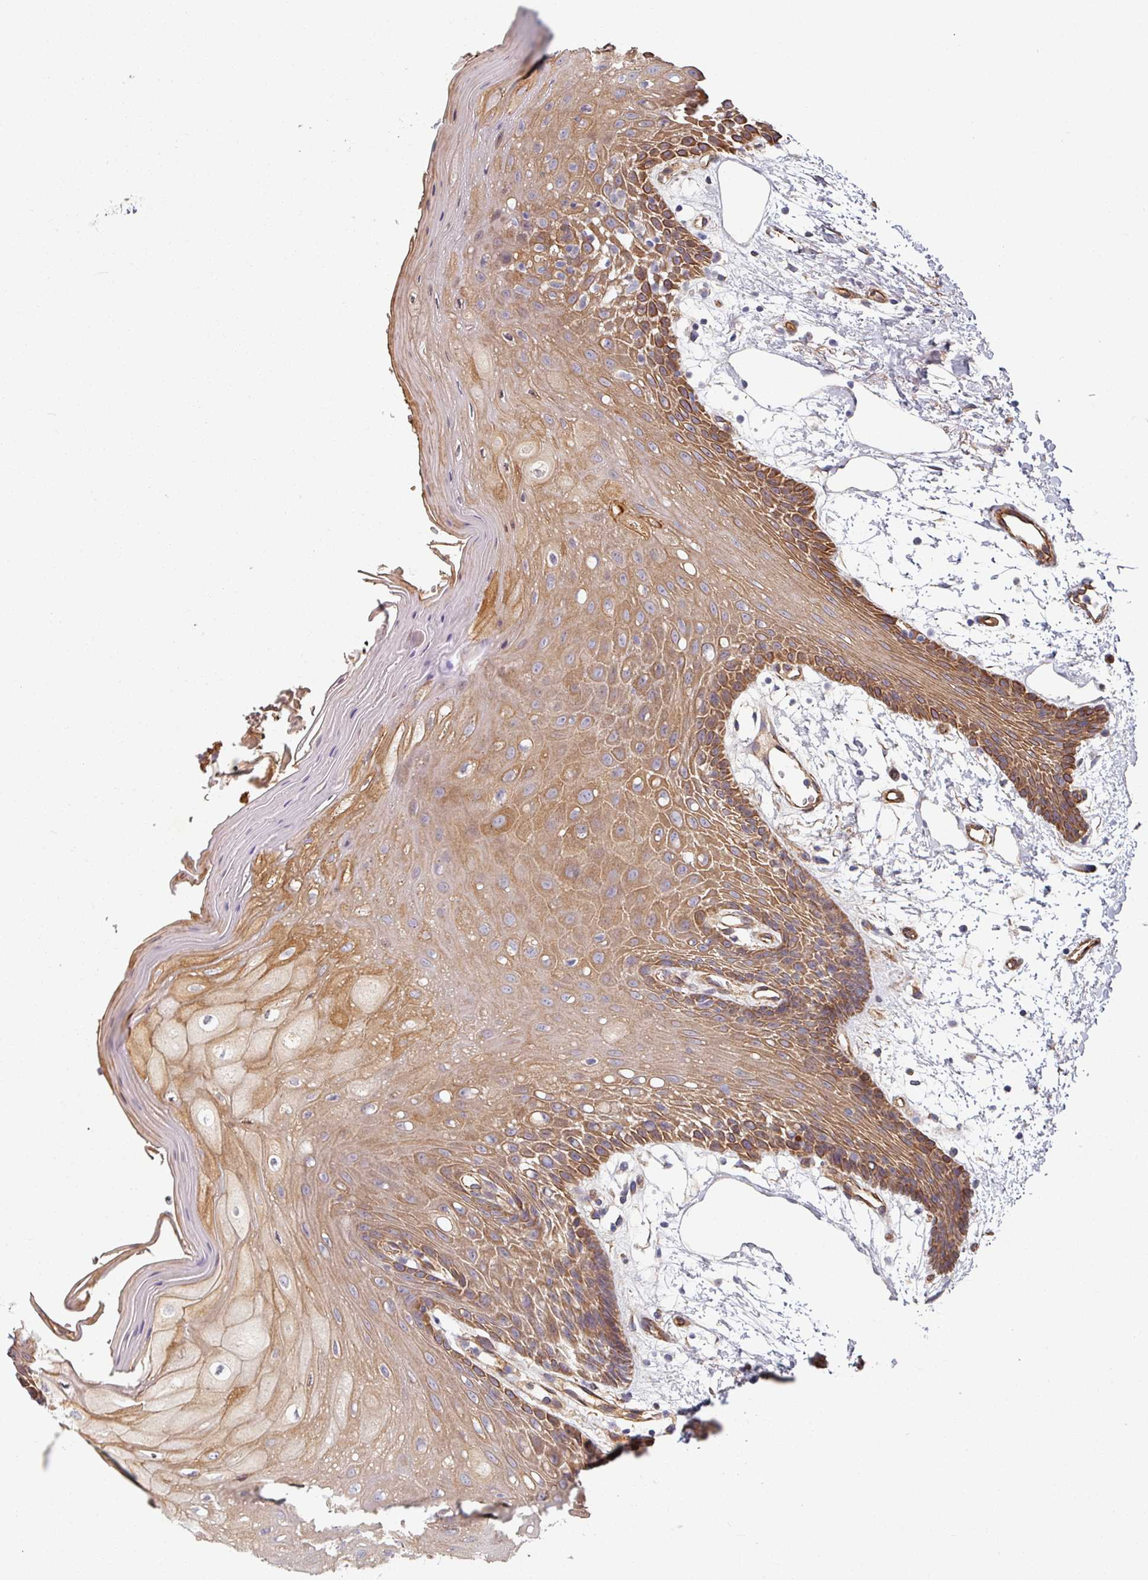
{"staining": {"intensity": "moderate", "quantity": ">75%", "location": "cytoplasmic/membranous"}, "tissue": "oral mucosa", "cell_type": "Squamous epithelial cells", "image_type": "normal", "snomed": [{"axis": "morphology", "description": "Normal tissue, NOS"}, {"axis": "topography", "description": "Oral tissue"}, {"axis": "topography", "description": "Tounge, NOS"}], "caption": "Protein expression by immunohistochemistry shows moderate cytoplasmic/membranous positivity in about >75% of squamous epithelial cells in unremarkable oral mucosa. The staining was performed using DAB (3,3'-diaminobenzidine) to visualize the protein expression in brown, while the nuclei were stained in blue with hematoxylin (Magnification: 20x).", "gene": "C4BPB", "patient": {"sex": "female", "age": 59}}